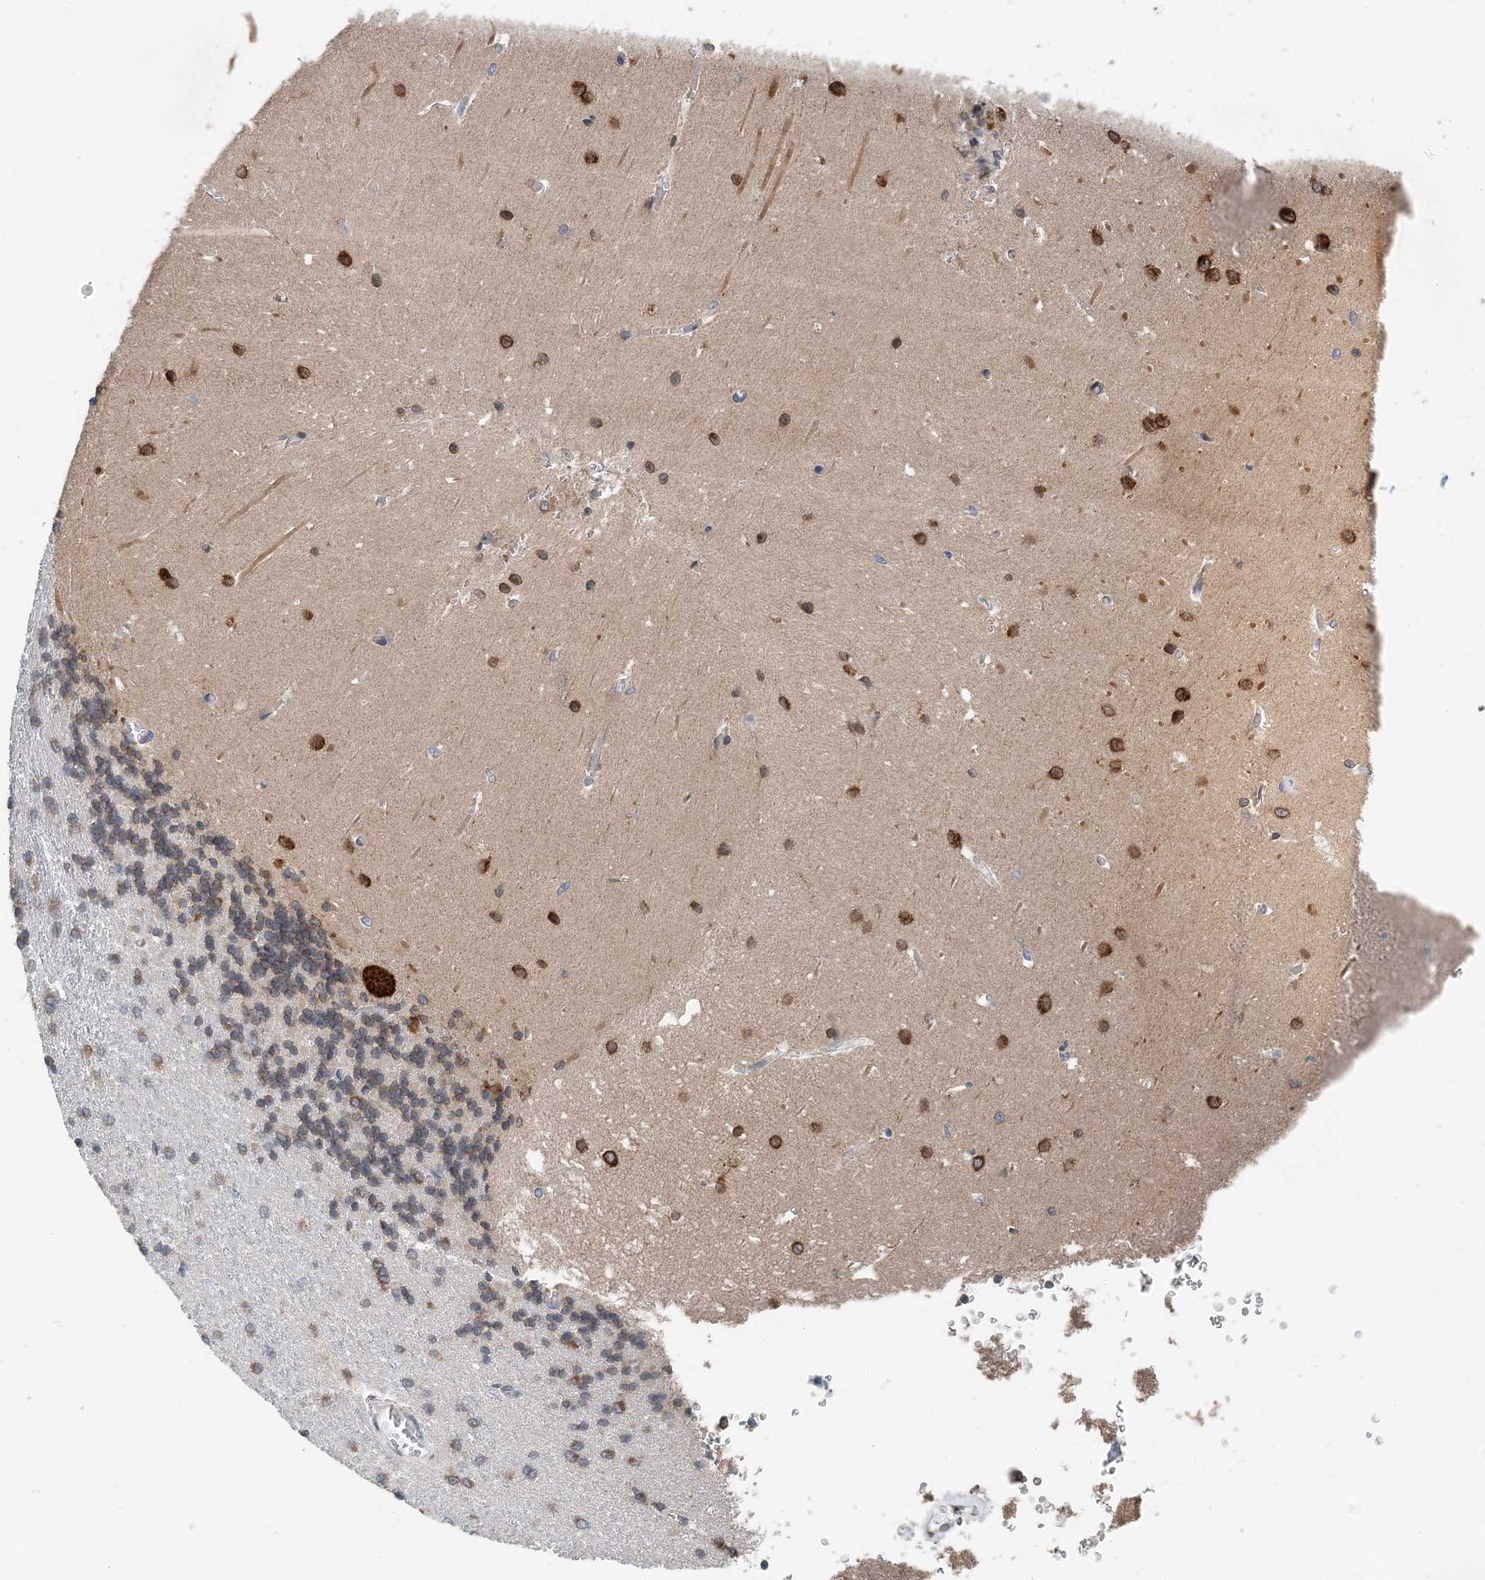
{"staining": {"intensity": "moderate", "quantity": "<25%", "location": "cytoplasmic/membranous"}, "tissue": "cerebellum", "cell_type": "Cells in granular layer", "image_type": "normal", "snomed": [{"axis": "morphology", "description": "Normal tissue, NOS"}, {"axis": "topography", "description": "Cerebellum"}], "caption": "A brown stain labels moderate cytoplasmic/membranous positivity of a protein in cells in granular layer of unremarkable human cerebellum.", "gene": "EEF1A2", "patient": {"sex": "male", "age": 37}}